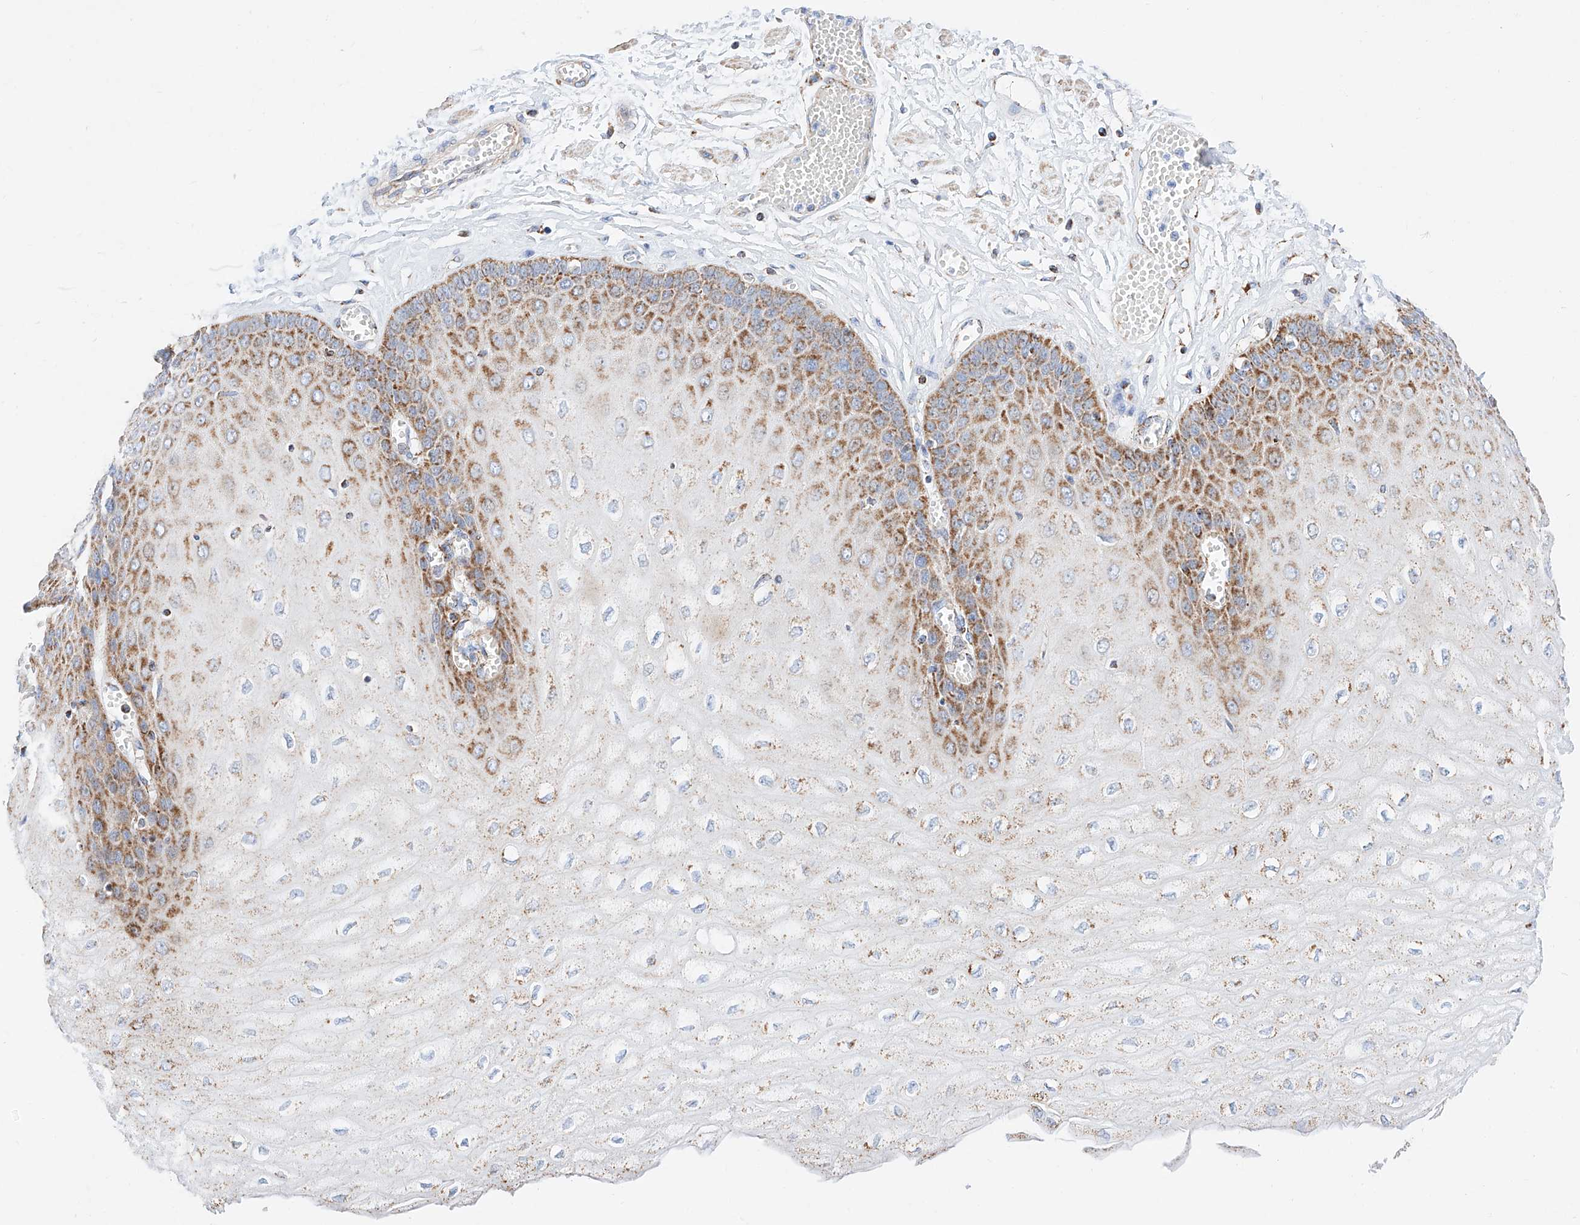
{"staining": {"intensity": "moderate", "quantity": ">75%", "location": "cytoplasmic/membranous"}, "tissue": "esophagus", "cell_type": "Squamous epithelial cells", "image_type": "normal", "snomed": [{"axis": "morphology", "description": "Normal tissue, NOS"}, {"axis": "topography", "description": "Esophagus"}], "caption": "Approximately >75% of squamous epithelial cells in normal esophagus show moderate cytoplasmic/membranous protein positivity as visualized by brown immunohistochemical staining.", "gene": "C6orf62", "patient": {"sex": "male", "age": 60}}